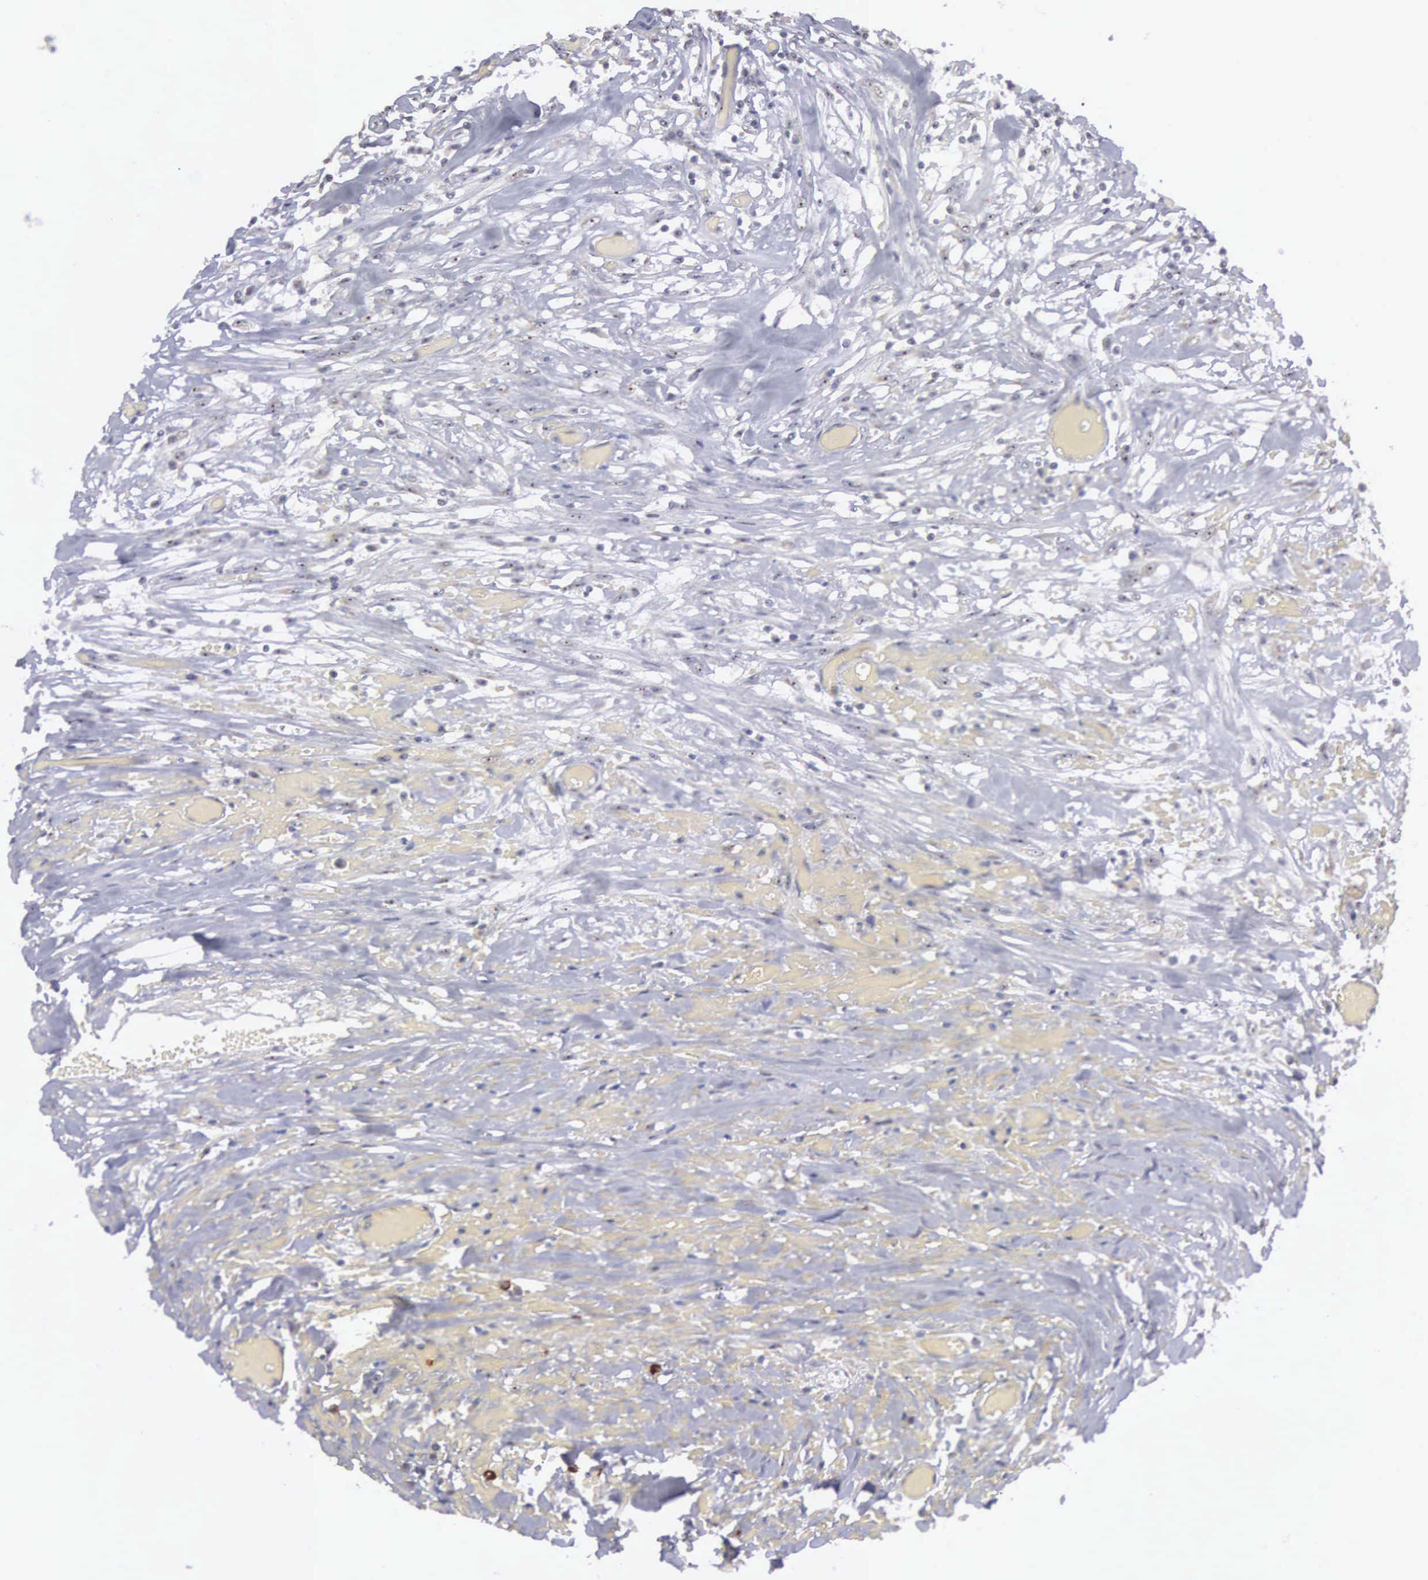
{"staining": {"intensity": "negative", "quantity": "none", "location": "none"}, "tissue": "lymphoma", "cell_type": "Tumor cells", "image_type": "cancer", "snomed": [{"axis": "morphology", "description": "Malignant lymphoma, non-Hodgkin's type, High grade"}, {"axis": "topography", "description": "Colon"}], "caption": "Immunohistochemistry of human lymphoma demonstrates no expression in tumor cells. Brightfield microscopy of immunohistochemistry (IHC) stained with DAB (brown) and hematoxylin (blue), captured at high magnification.", "gene": "AMN", "patient": {"sex": "male", "age": 82}}